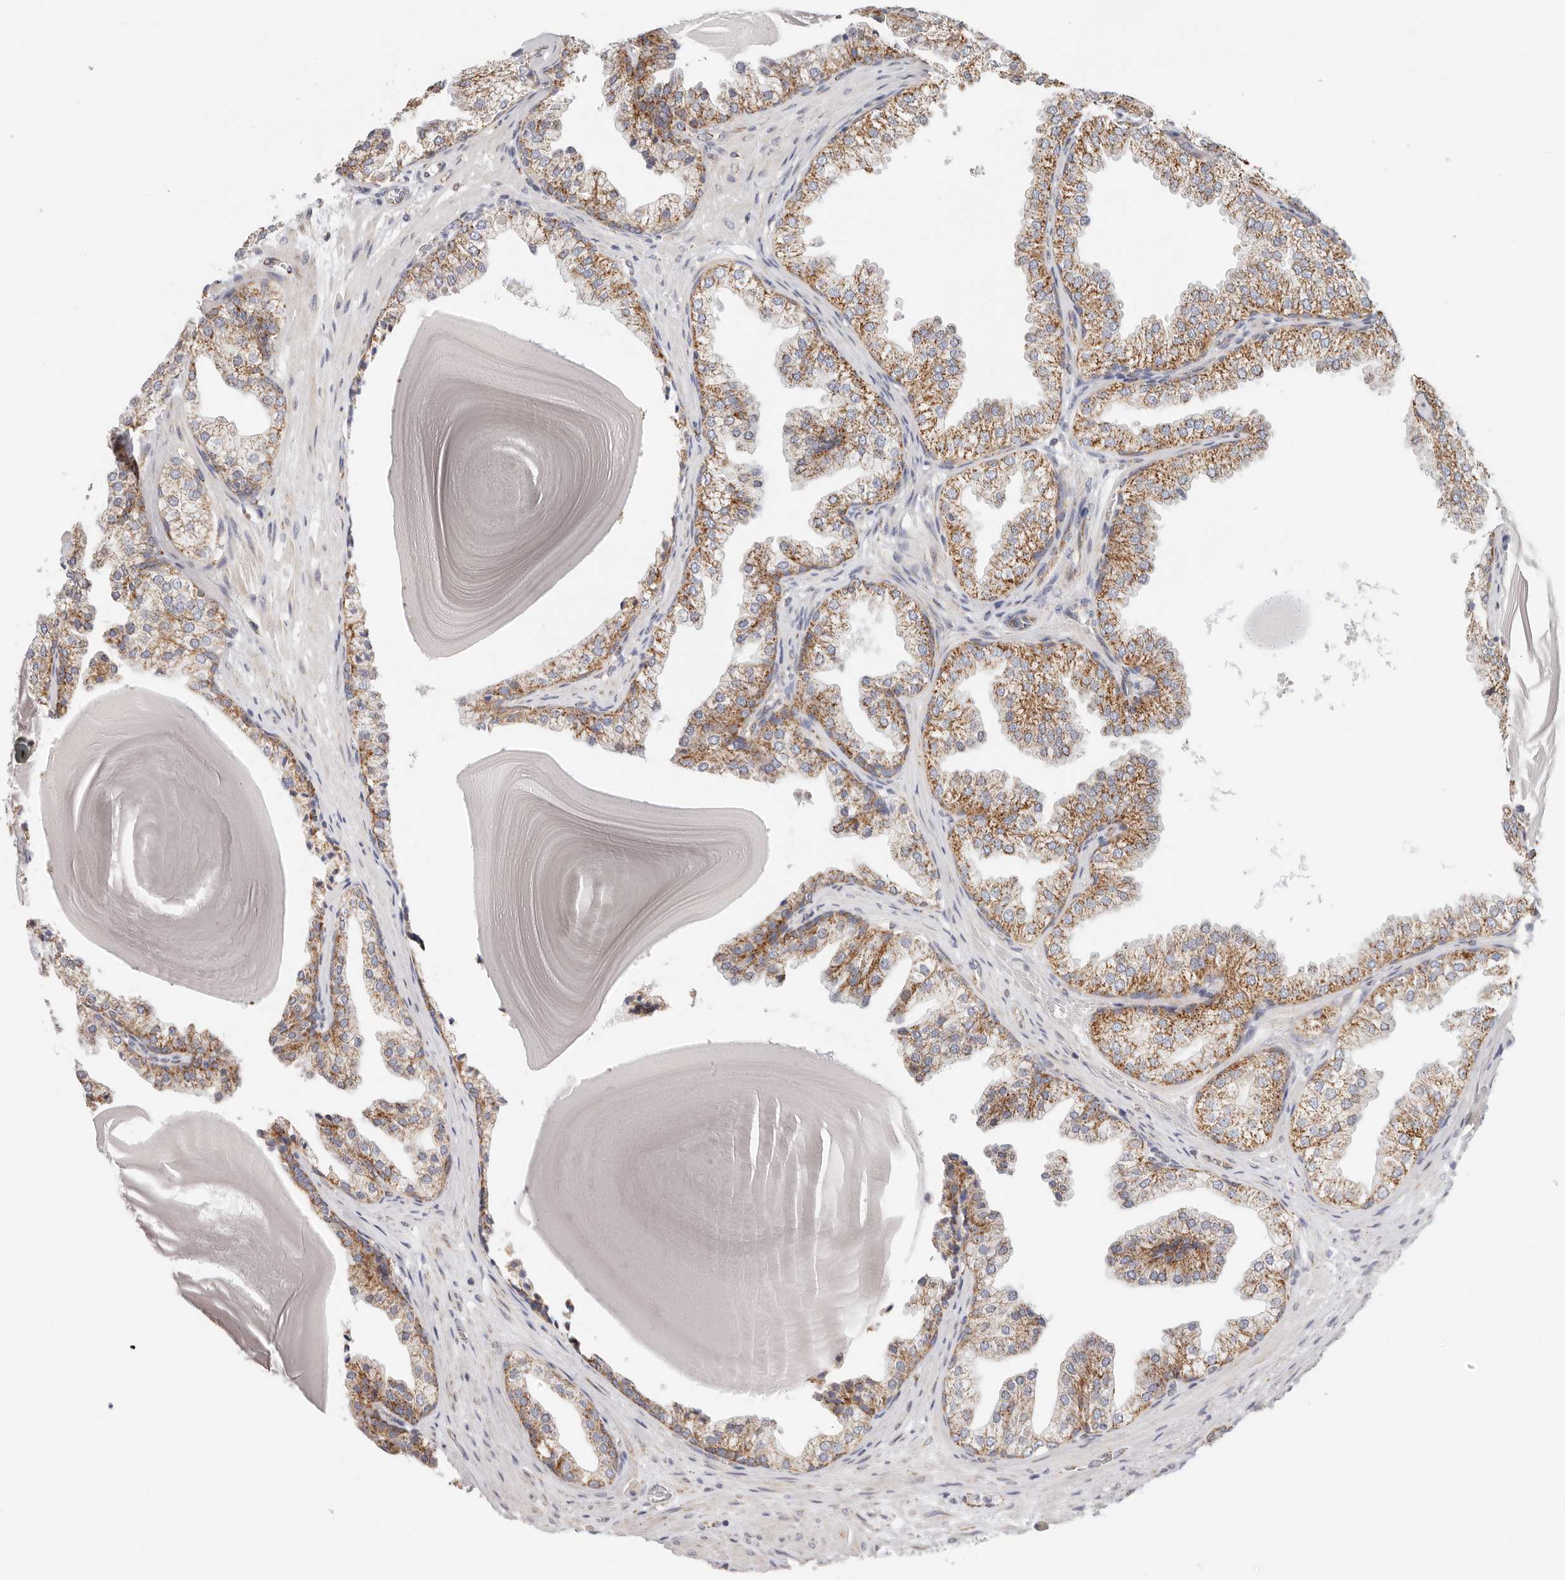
{"staining": {"intensity": "moderate", "quantity": "25%-75%", "location": "cytoplasmic/membranous"}, "tissue": "prostate", "cell_type": "Glandular cells", "image_type": "normal", "snomed": [{"axis": "morphology", "description": "Normal tissue, NOS"}, {"axis": "topography", "description": "Prostate"}], "caption": "Immunohistochemistry (IHC) (DAB) staining of benign prostate shows moderate cytoplasmic/membranous protein staining in approximately 25%-75% of glandular cells.", "gene": "AFDN", "patient": {"sex": "male", "age": 48}}